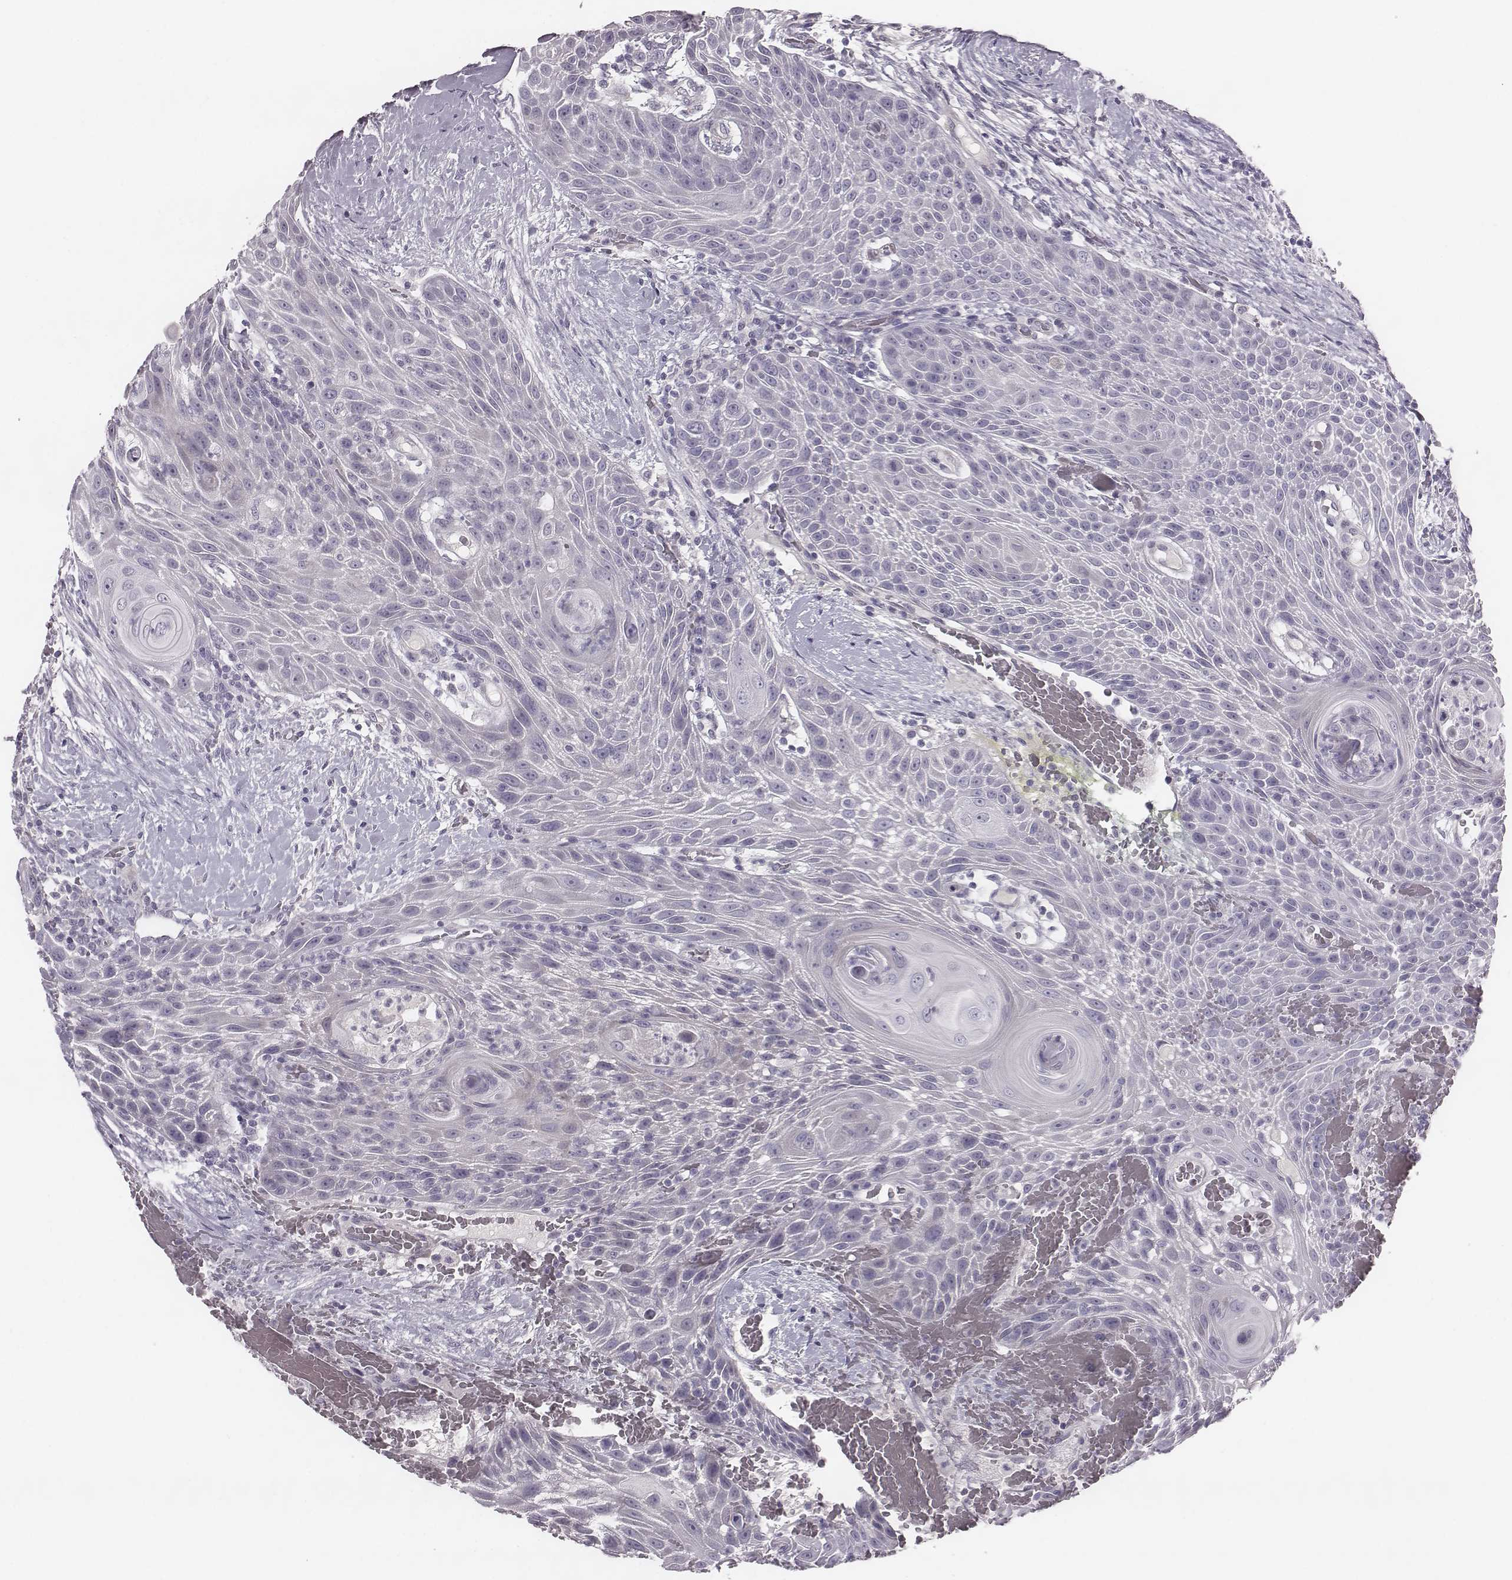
{"staining": {"intensity": "negative", "quantity": "none", "location": "none"}, "tissue": "head and neck cancer", "cell_type": "Tumor cells", "image_type": "cancer", "snomed": [{"axis": "morphology", "description": "Squamous cell carcinoma, NOS"}, {"axis": "topography", "description": "Head-Neck"}], "caption": "Head and neck squamous cell carcinoma was stained to show a protein in brown. There is no significant positivity in tumor cells.", "gene": "PDE8B", "patient": {"sex": "male", "age": 69}}